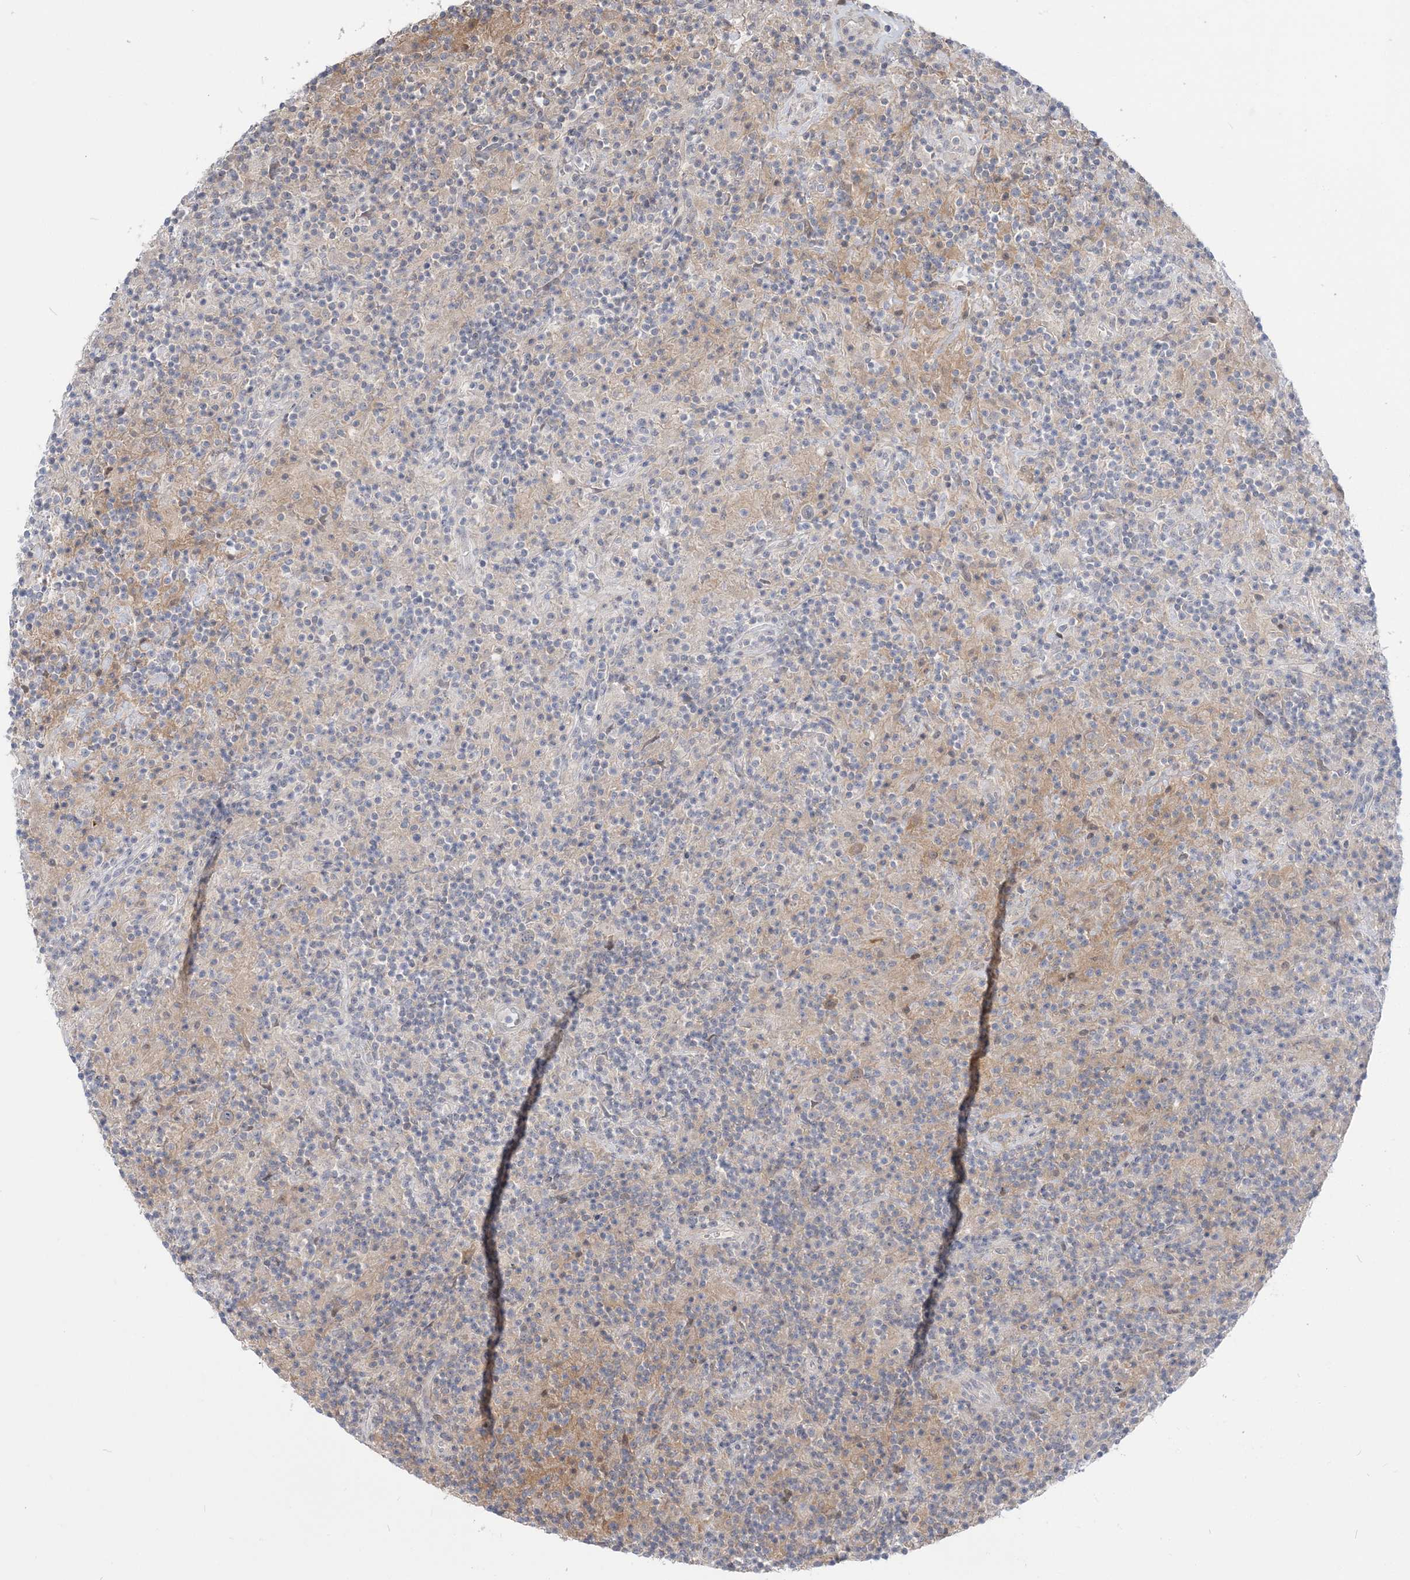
{"staining": {"intensity": "negative", "quantity": "none", "location": "none"}, "tissue": "lymphoma", "cell_type": "Tumor cells", "image_type": "cancer", "snomed": [{"axis": "morphology", "description": "Hodgkin's disease, NOS"}, {"axis": "topography", "description": "Lymph node"}], "caption": "Tumor cells show no significant protein positivity in Hodgkin's disease. Brightfield microscopy of IHC stained with DAB (3,3'-diaminobenzidine) (brown) and hematoxylin (blue), captured at high magnification.", "gene": "THADA", "patient": {"sex": "male", "age": 70}}